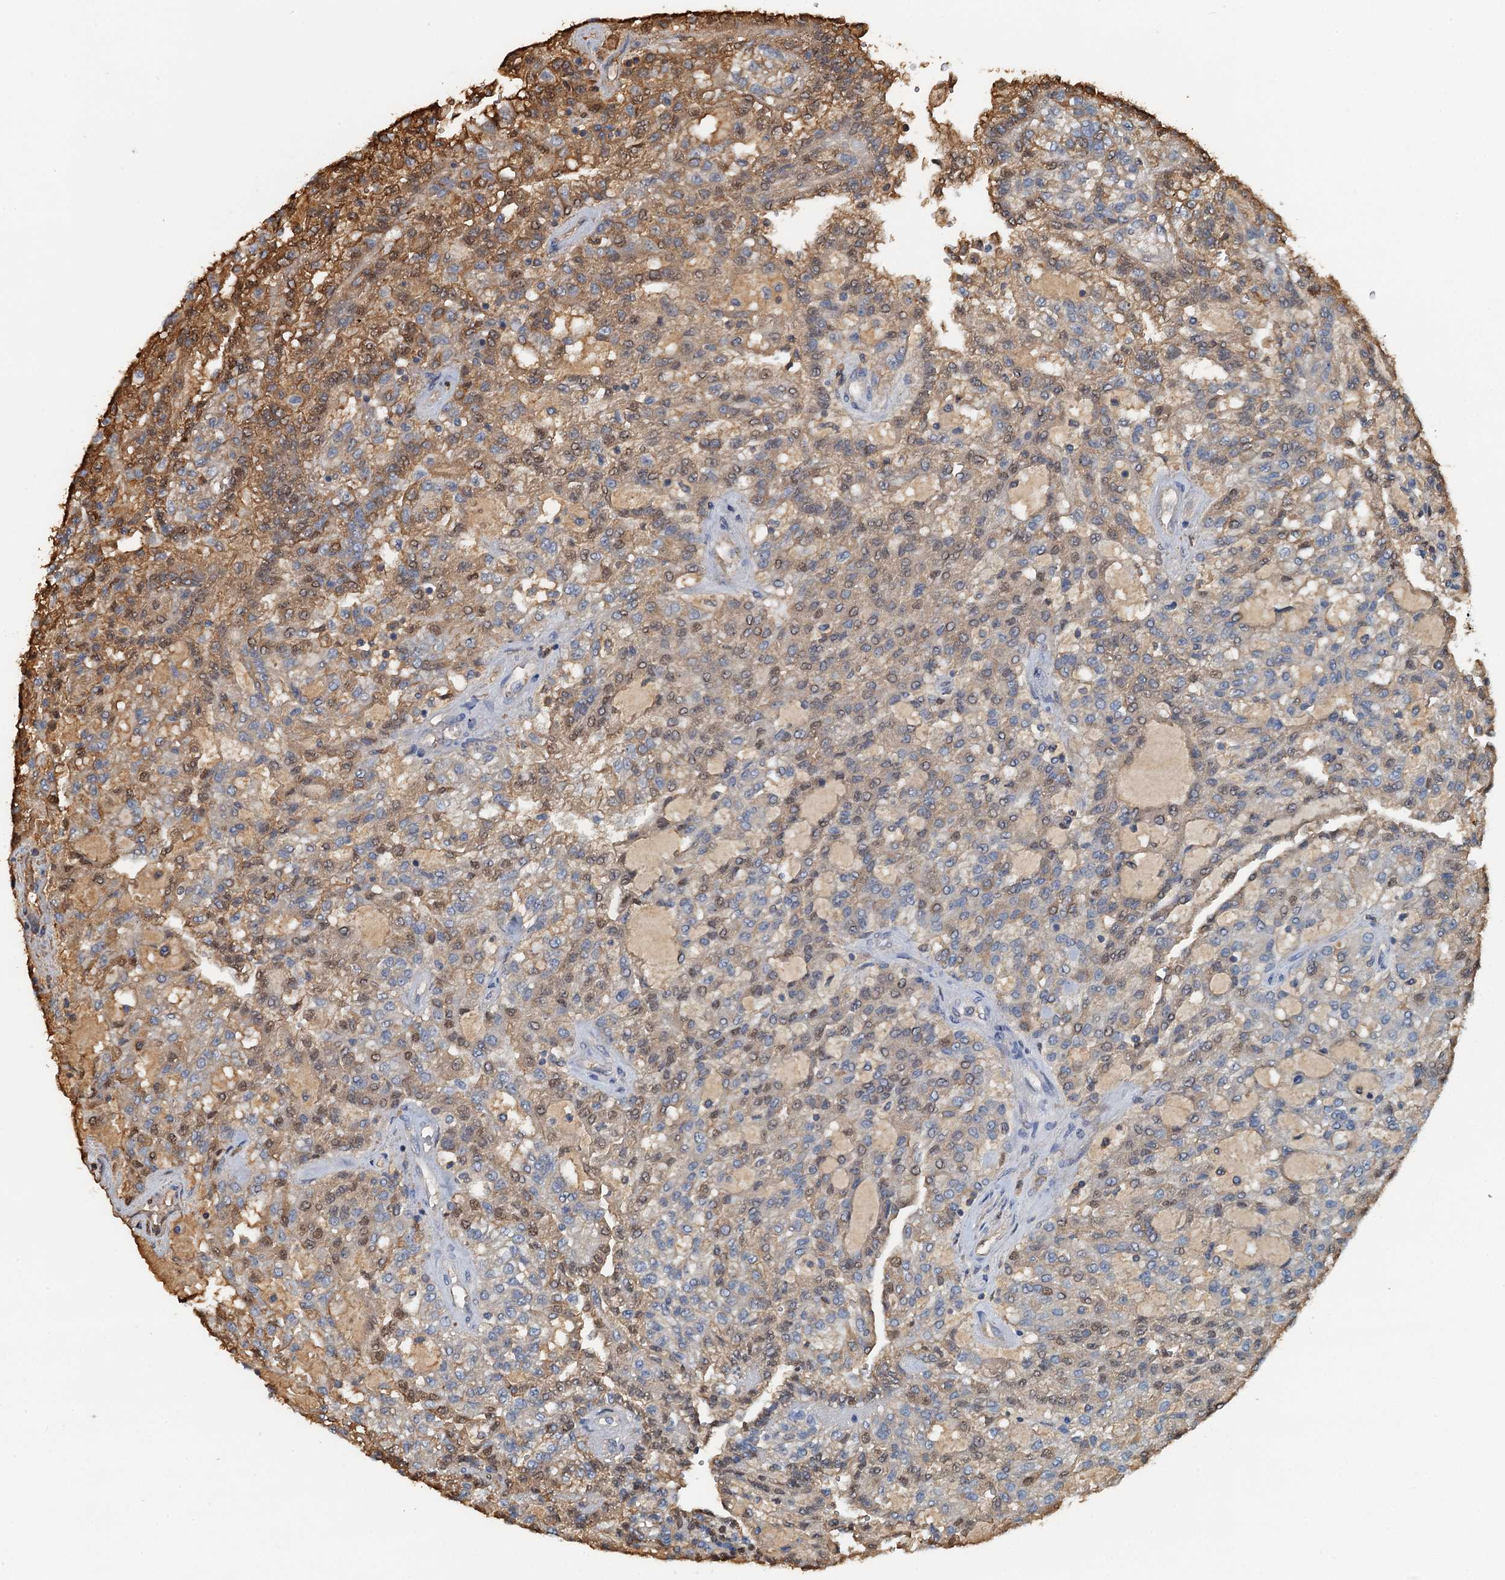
{"staining": {"intensity": "moderate", "quantity": ">75%", "location": "cytoplasmic/membranous,nuclear"}, "tissue": "renal cancer", "cell_type": "Tumor cells", "image_type": "cancer", "snomed": [{"axis": "morphology", "description": "Adenocarcinoma, NOS"}, {"axis": "topography", "description": "Kidney"}], "caption": "A brown stain labels moderate cytoplasmic/membranous and nuclear expression of a protein in human renal cancer (adenocarcinoma) tumor cells. (DAB (3,3'-diaminobenzidine) = brown stain, brightfield microscopy at high magnification).", "gene": "LSM14B", "patient": {"sex": "male", "age": 63}}